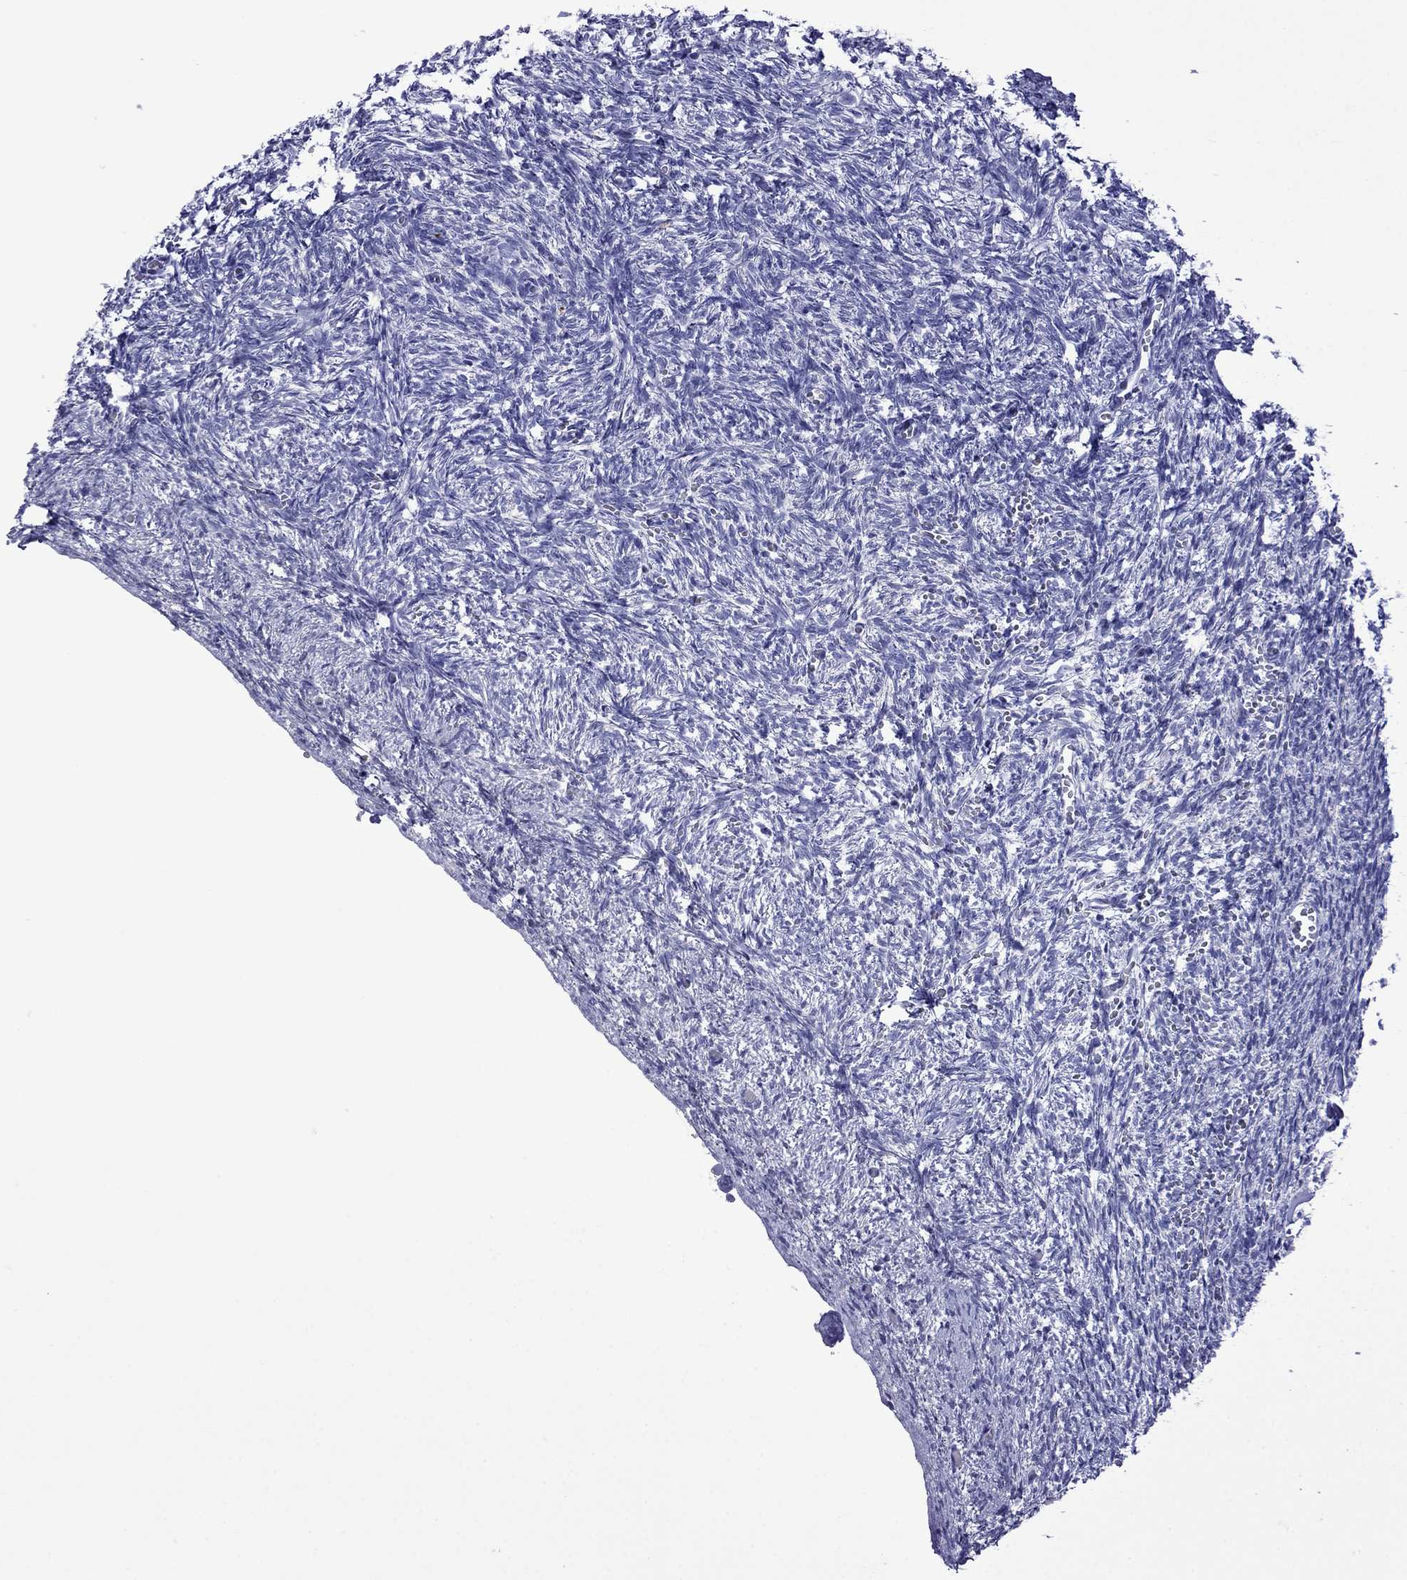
{"staining": {"intensity": "negative", "quantity": "none", "location": "none"}, "tissue": "ovary", "cell_type": "Follicle cells", "image_type": "normal", "snomed": [{"axis": "morphology", "description": "Normal tissue, NOS"}, {"axis": "topography", "description": "Ovary"}], "caption": "A photomicrograph of ovary stained for a protein reveals no brown staining in follicle cells. The staining is performed using DAB brown chromogen with nuclei counter-stained in using hematoxylin.", "gene": "STAR", "patient": {"sex": "female", "age": 43}}